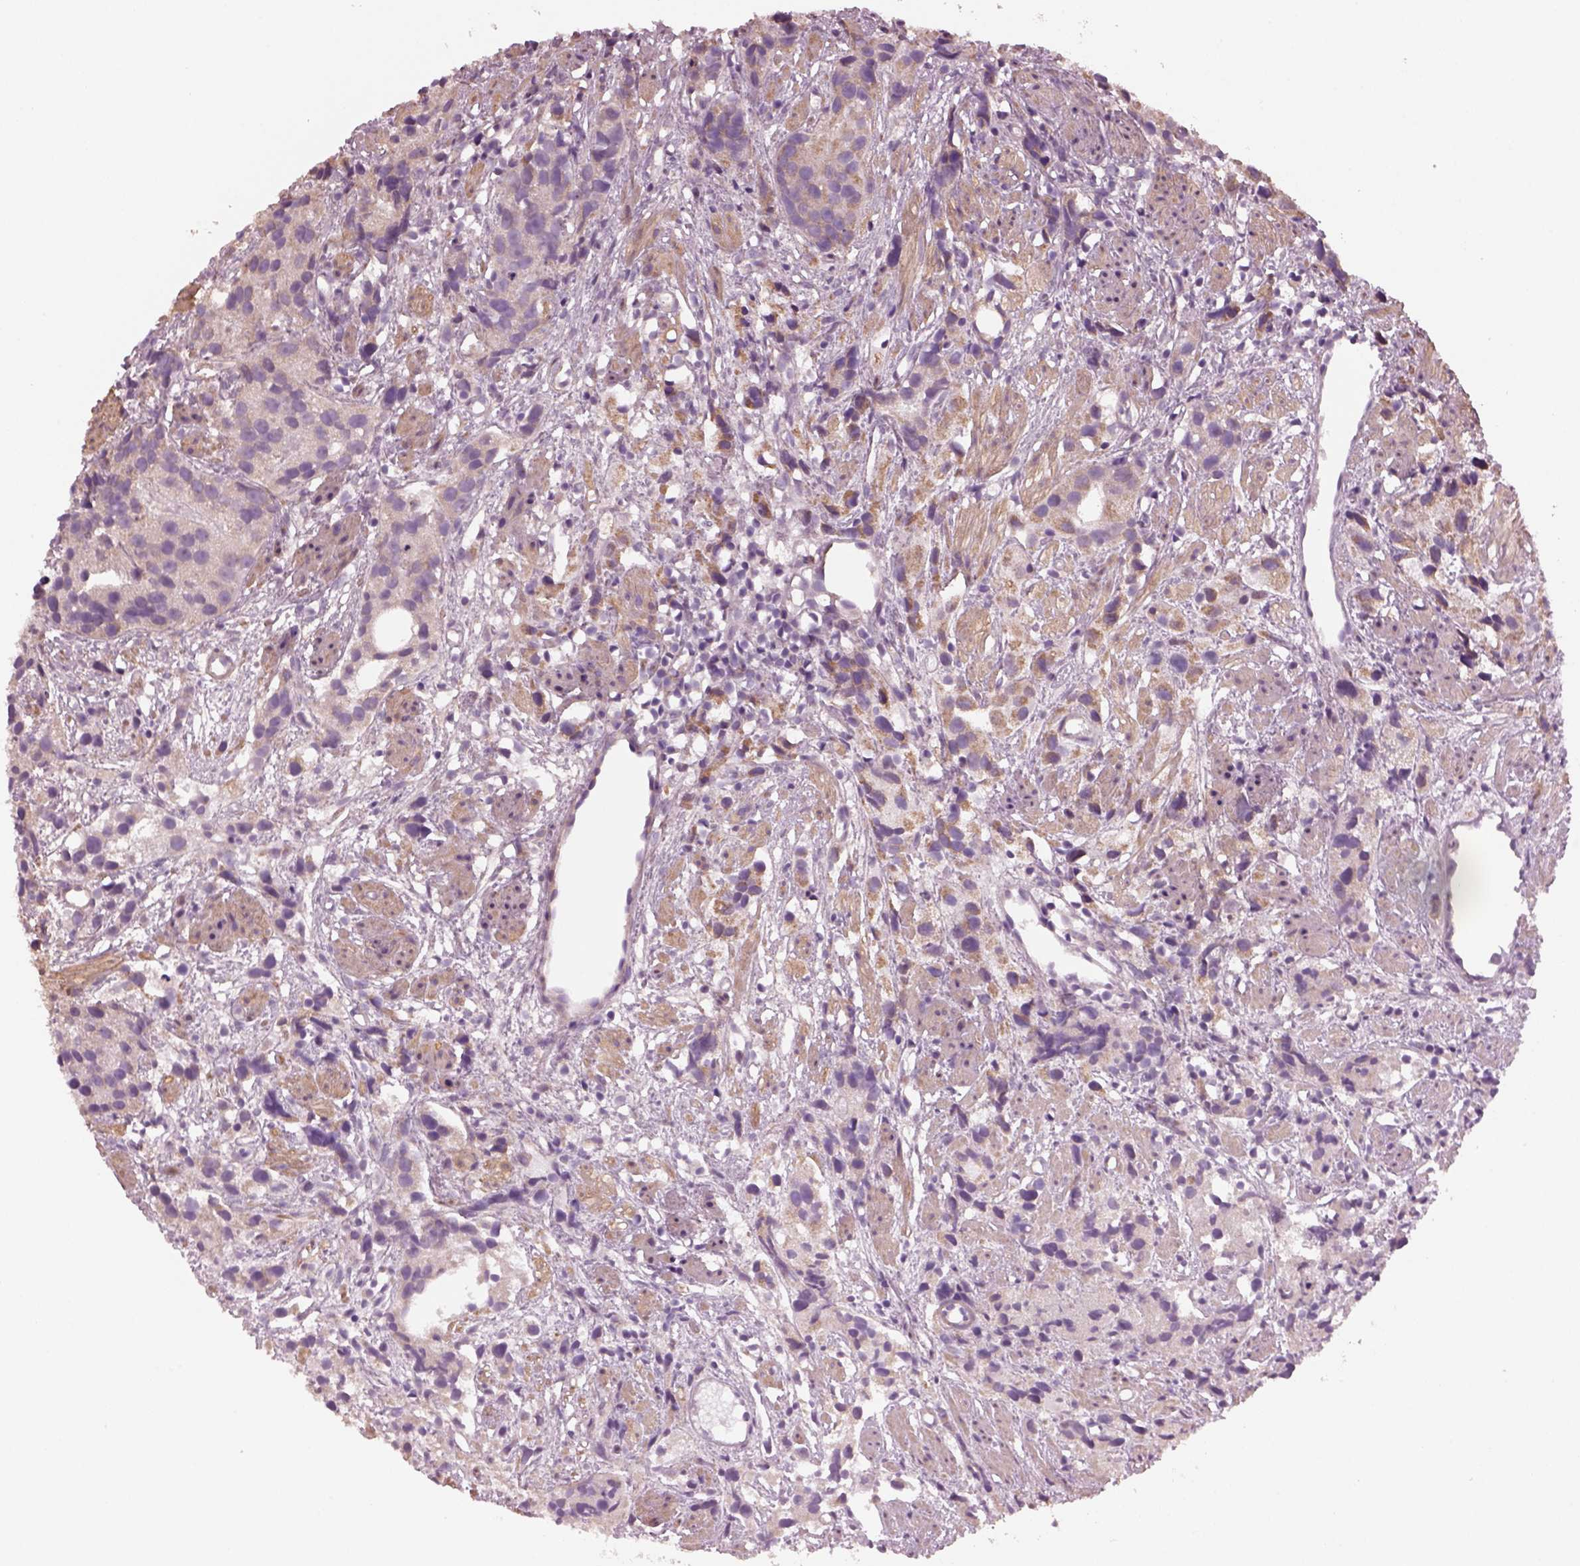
{"staining": {"intensity": "weak", "quantity": "<25%", "location": "cytoplasmic/membranous"}, "tissue": "prostate cancer", "cell_type": "Tumor cells", "image_type": "cancer", "snomed": [{"axis": "morphology", "description": "Adenocarcinoma, High grade"}, {"axis": "topography", "description": "Prostate"}], "caption": "DAB (3,3'-diaminobenzidine) immunohistochemical staining of prostate cancer reveals no significant positivity in tumor cells.", "gene": "SPATA7", "patient": {"sex": "male", "age": 68}}